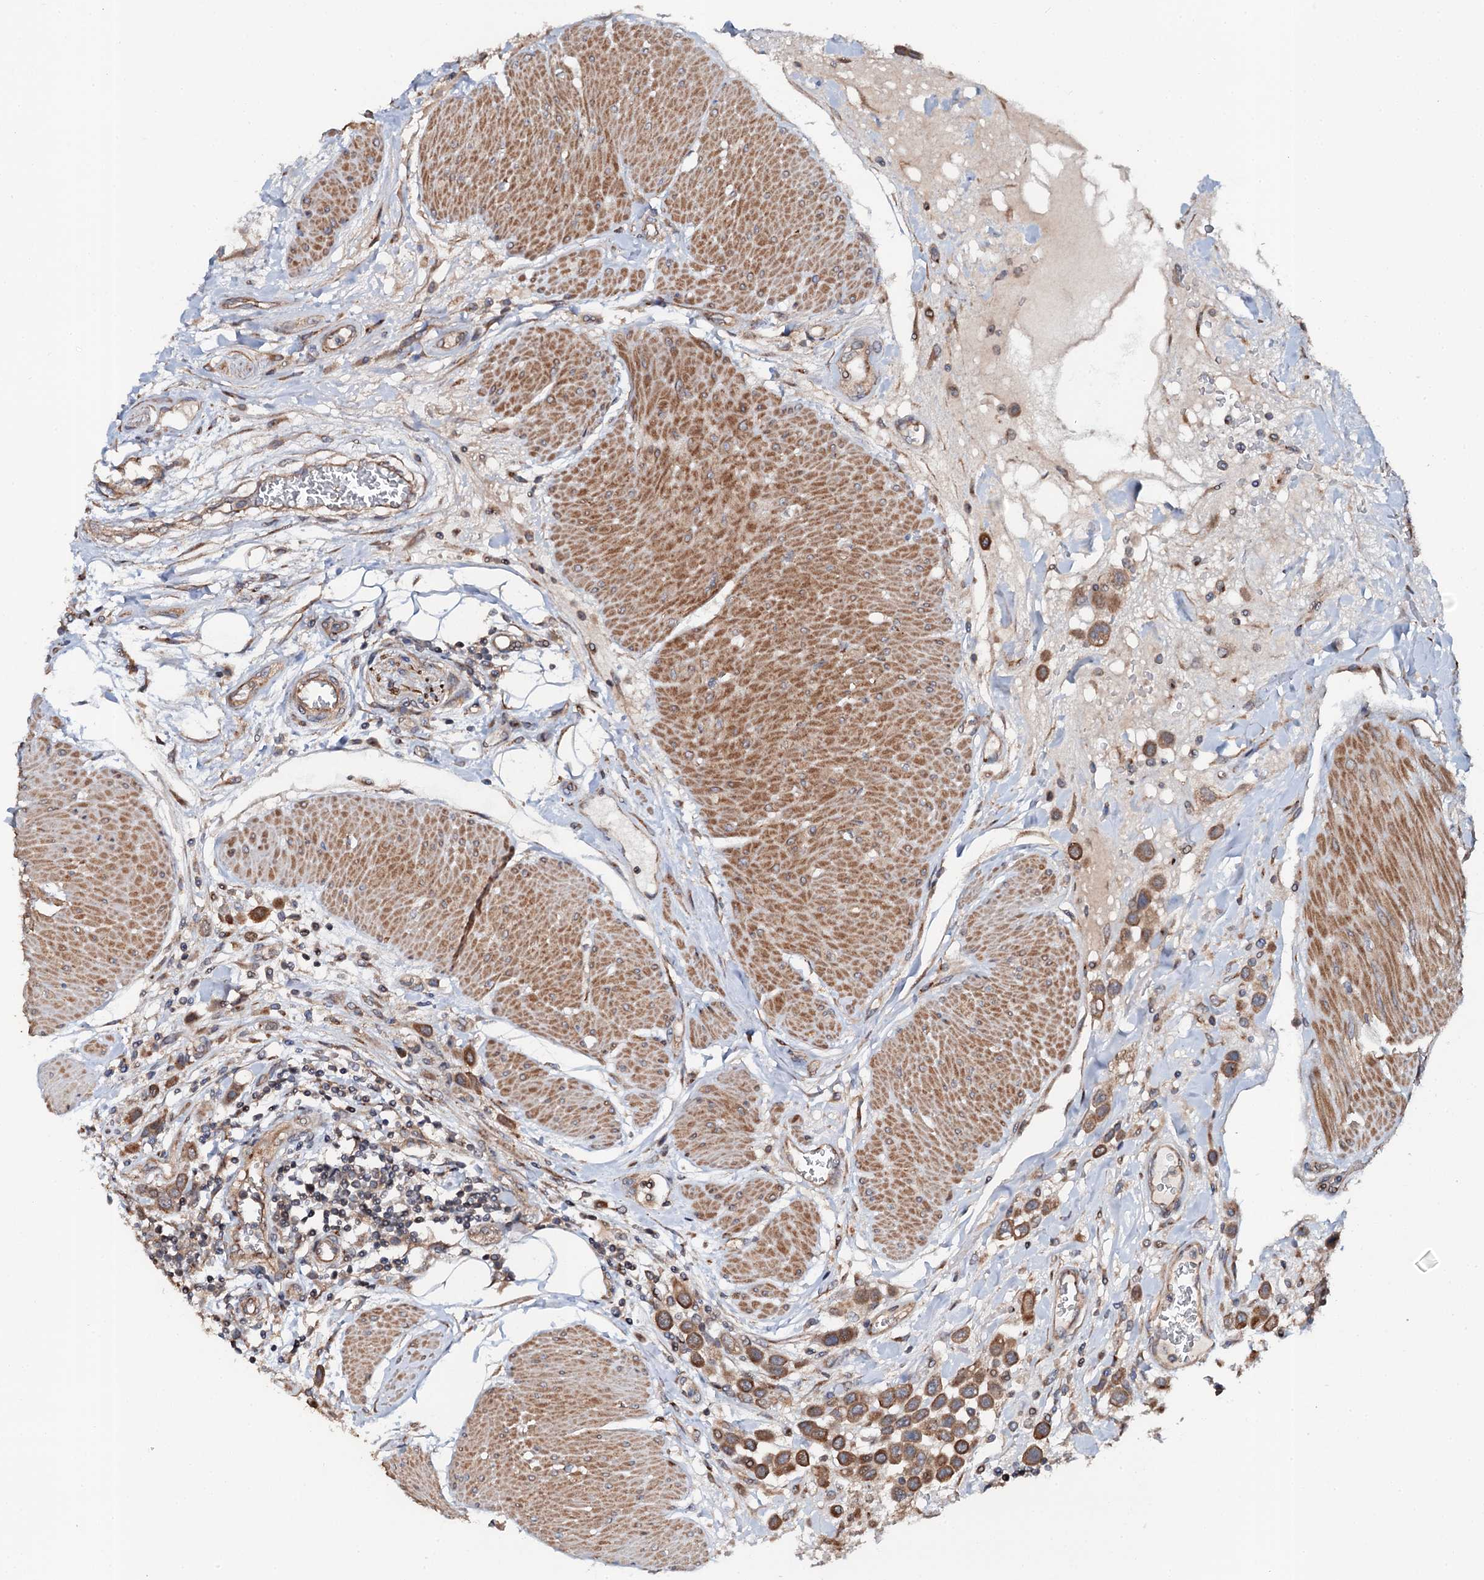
{"staining": {"intensity": "moderate", "quantity": ">75%", "location": "cytoplasmic/membranous"}, "tissue": "urothelial cancer", "cell_type": "Tumor cells", "image_type": "cancer", "snomed": [{"axis": "morphology", "description": "Urothelial carcinoma, High grade"}, {"axis": "topography", "description": "Urinary bladder"}], "caption": "An IHC photomicrograph of neoplastic tissue is shown. Protein staining in brown labels moderate cytoplasmic/membranous positivity in urothelial cancer within tumor cells.", "gene": "GLCE", "patient": {"sex": "male", "age": 50}}